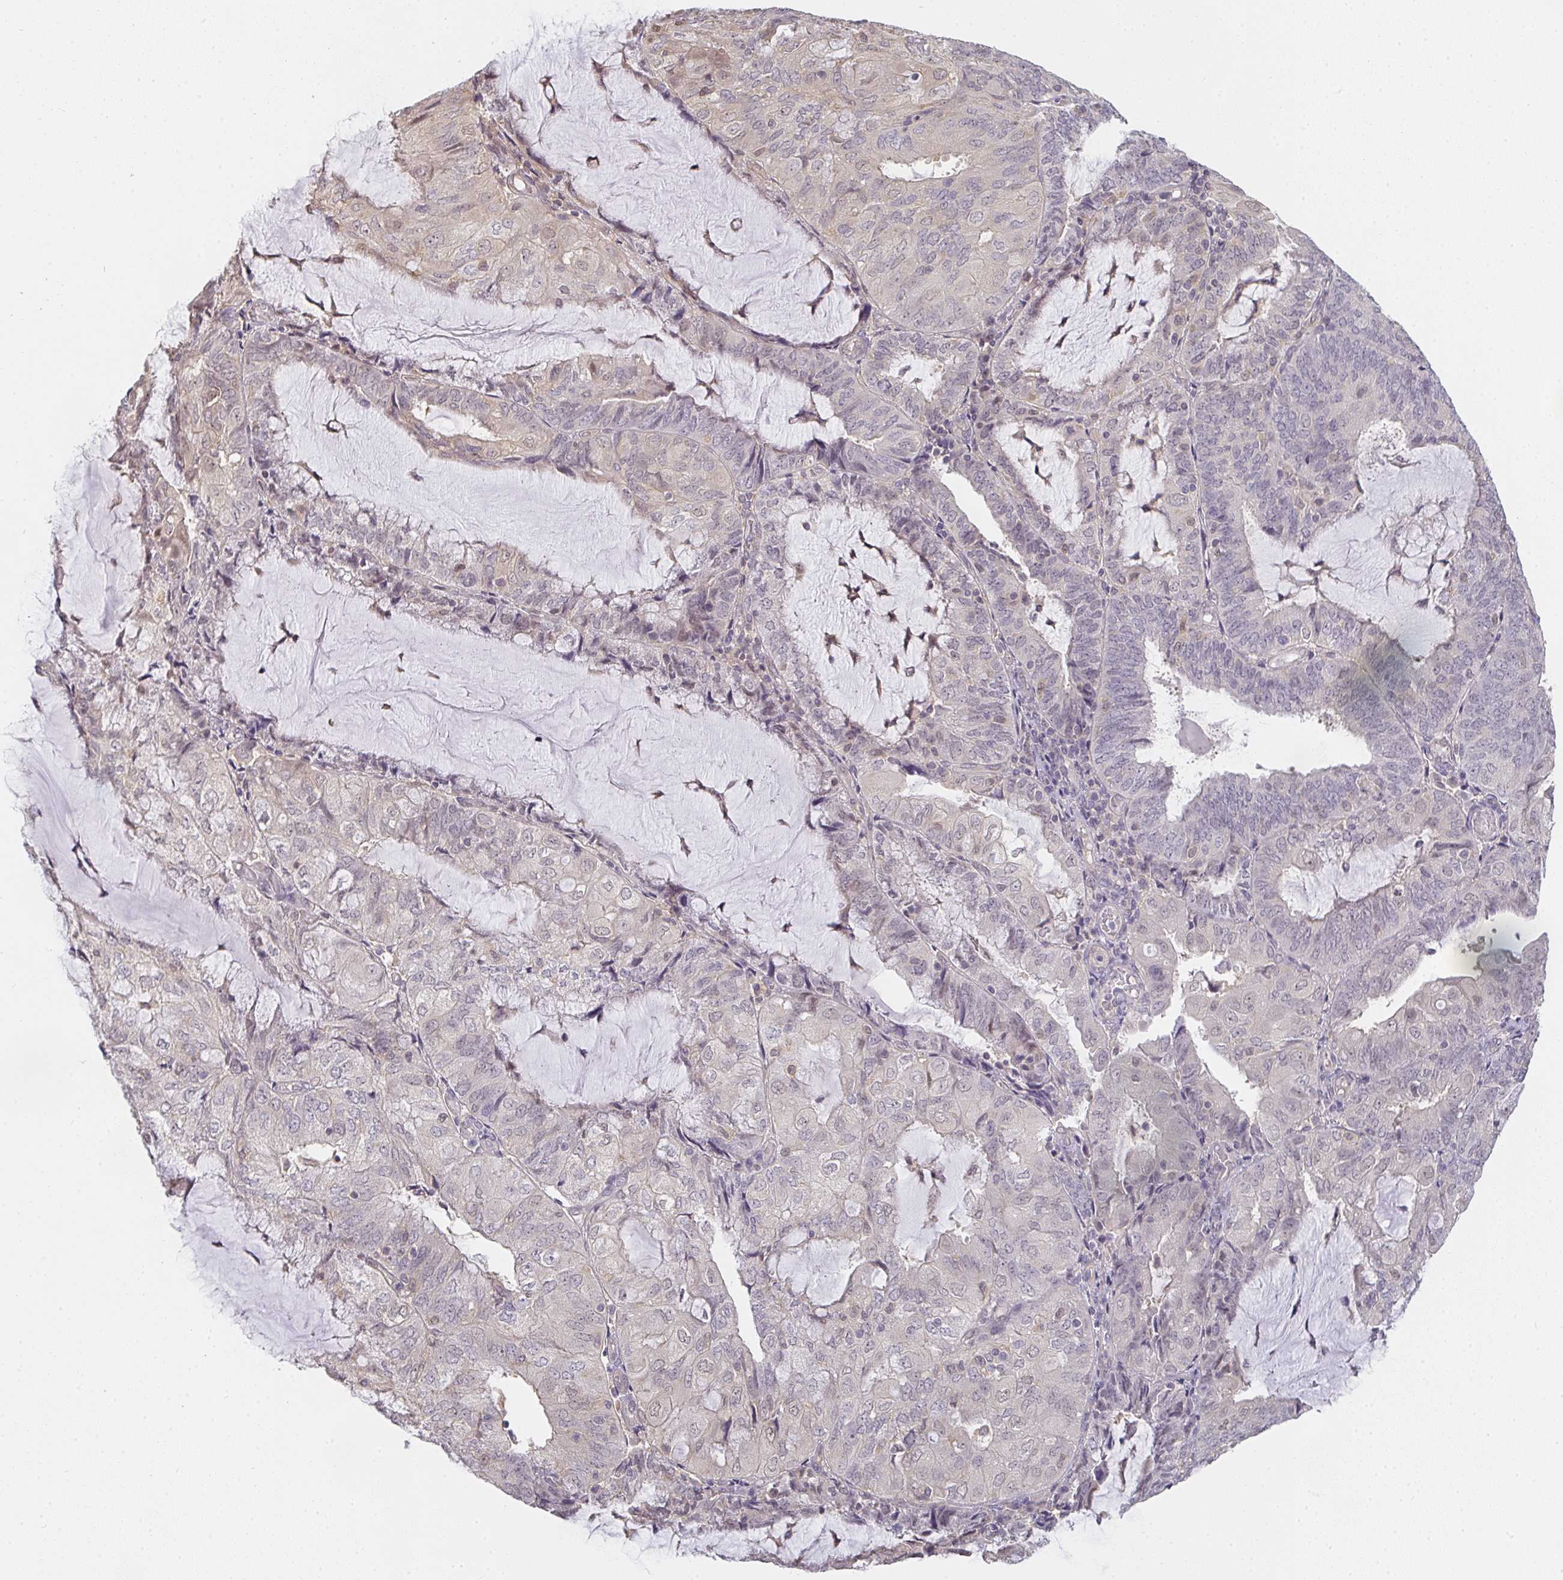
{"staining": {"intensity": "weak", "quantity": "<25%", "location": "cytoplasmic/membranous"}, "tissue": "endometrial cancer", "cell_type": "Tumor cells", "image_type": "cancer", "snomed": [{"axis": "morphology", "description": "Adenocarcinoma, NOS"}, {"axis": "topography", "description": "Endometrium"}], "caption": "This photomicrograph is of adenocarcinoma (endometrial) stained with immunohistochemistry (IHC) to label a protein in brown with the nuclei are counter-stained blue. There is no expression in tumor cells.", "gene": "GSDMB", "patient": {"sex": "female", "age": 81}}